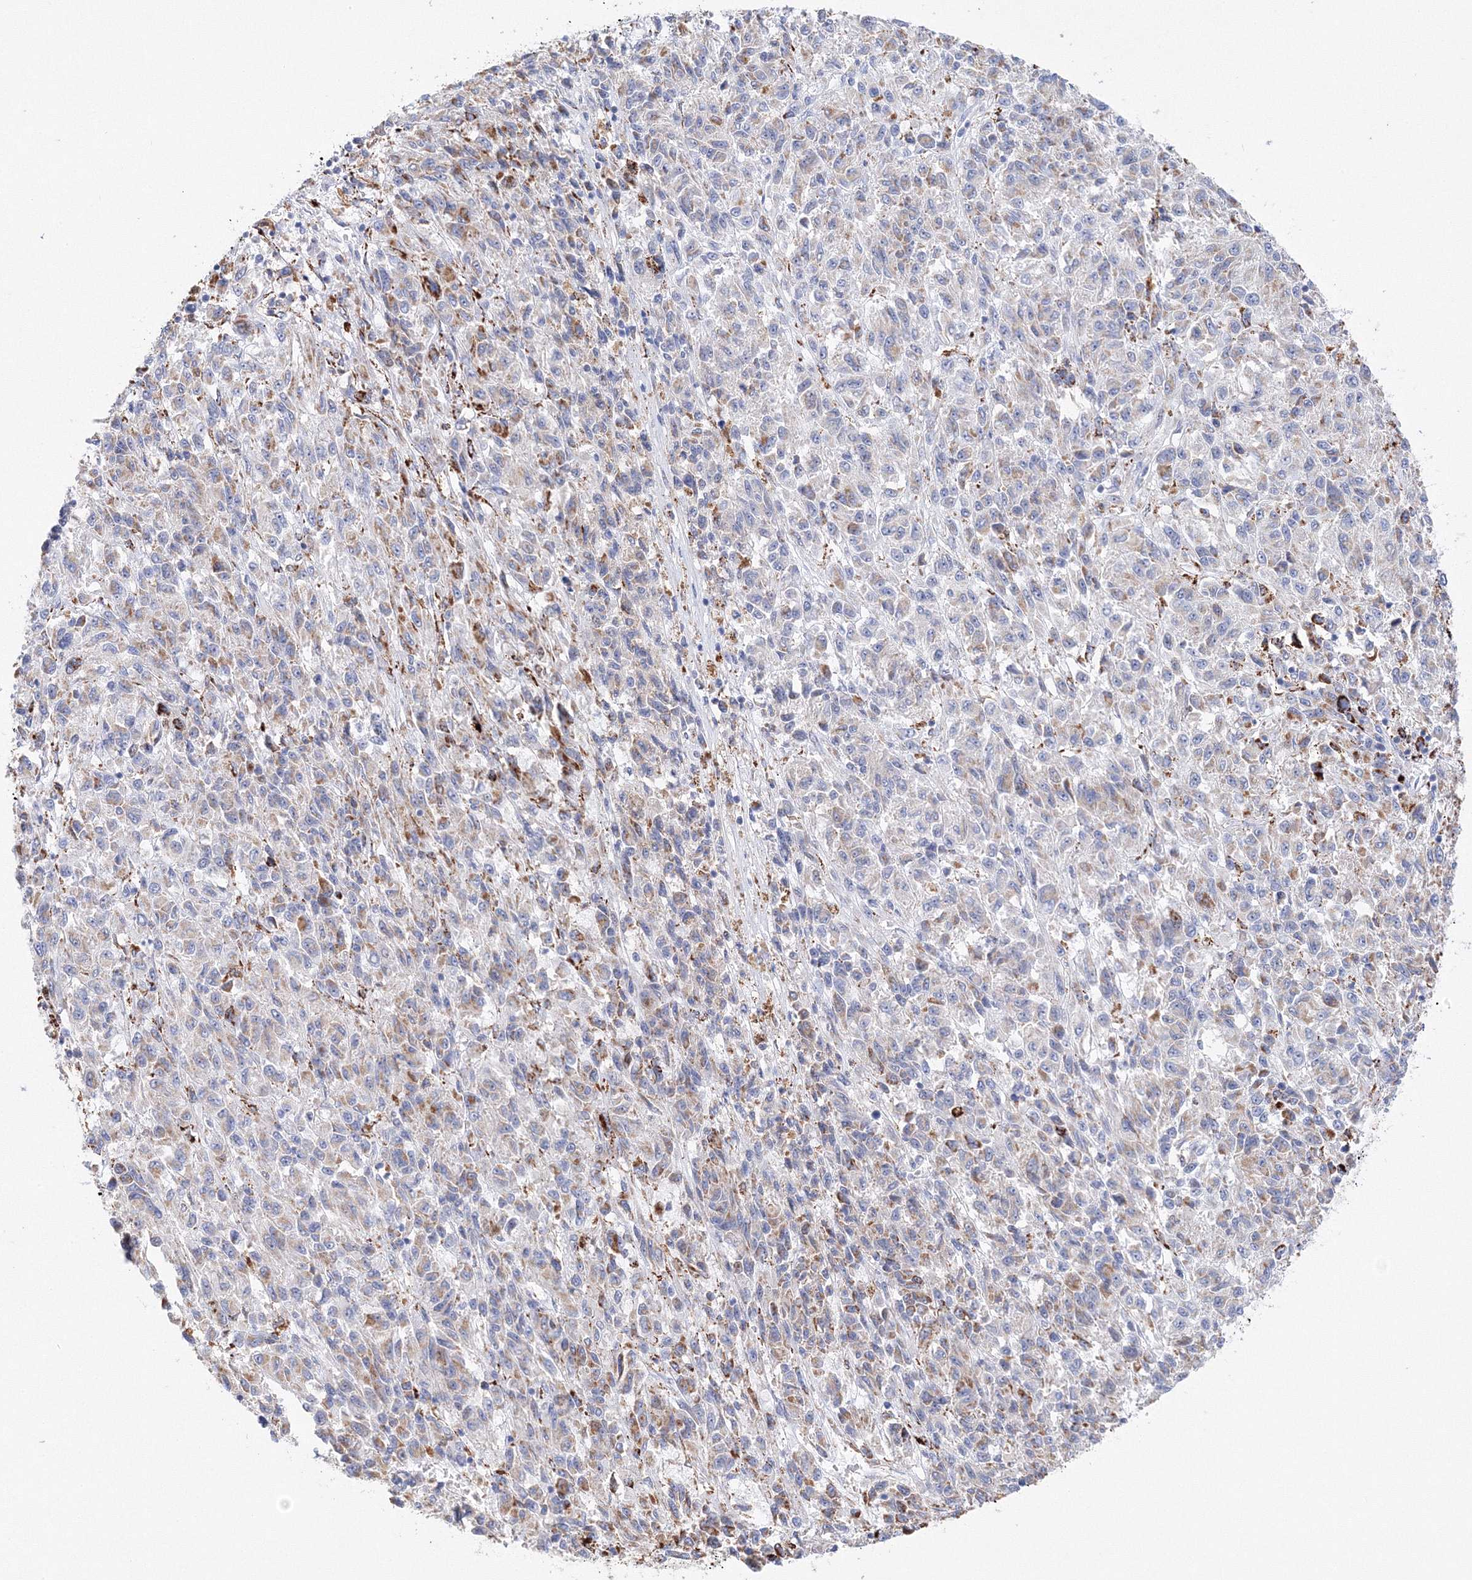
{"staining": {"intensity": "weak", "quantity": "<25%", "location": "cytoplasmic/membranous"}, "tissue": "melanoma", "cell_type": "Tumor cells", "image_type": "cancer", "snomed": [{"axis": "morphology", "description": "Malignant melanoma, Metastatic site"}, {"axis": "topography", "description": "Lung"}], "caption": "Malignant melanoma (metastatic site) stained for a protein using immunohistochemistry (IHC) demonstrates no positivity tumor cells.", "gene": "MERTK", "patient": {"sex": "male", "age": 64}}